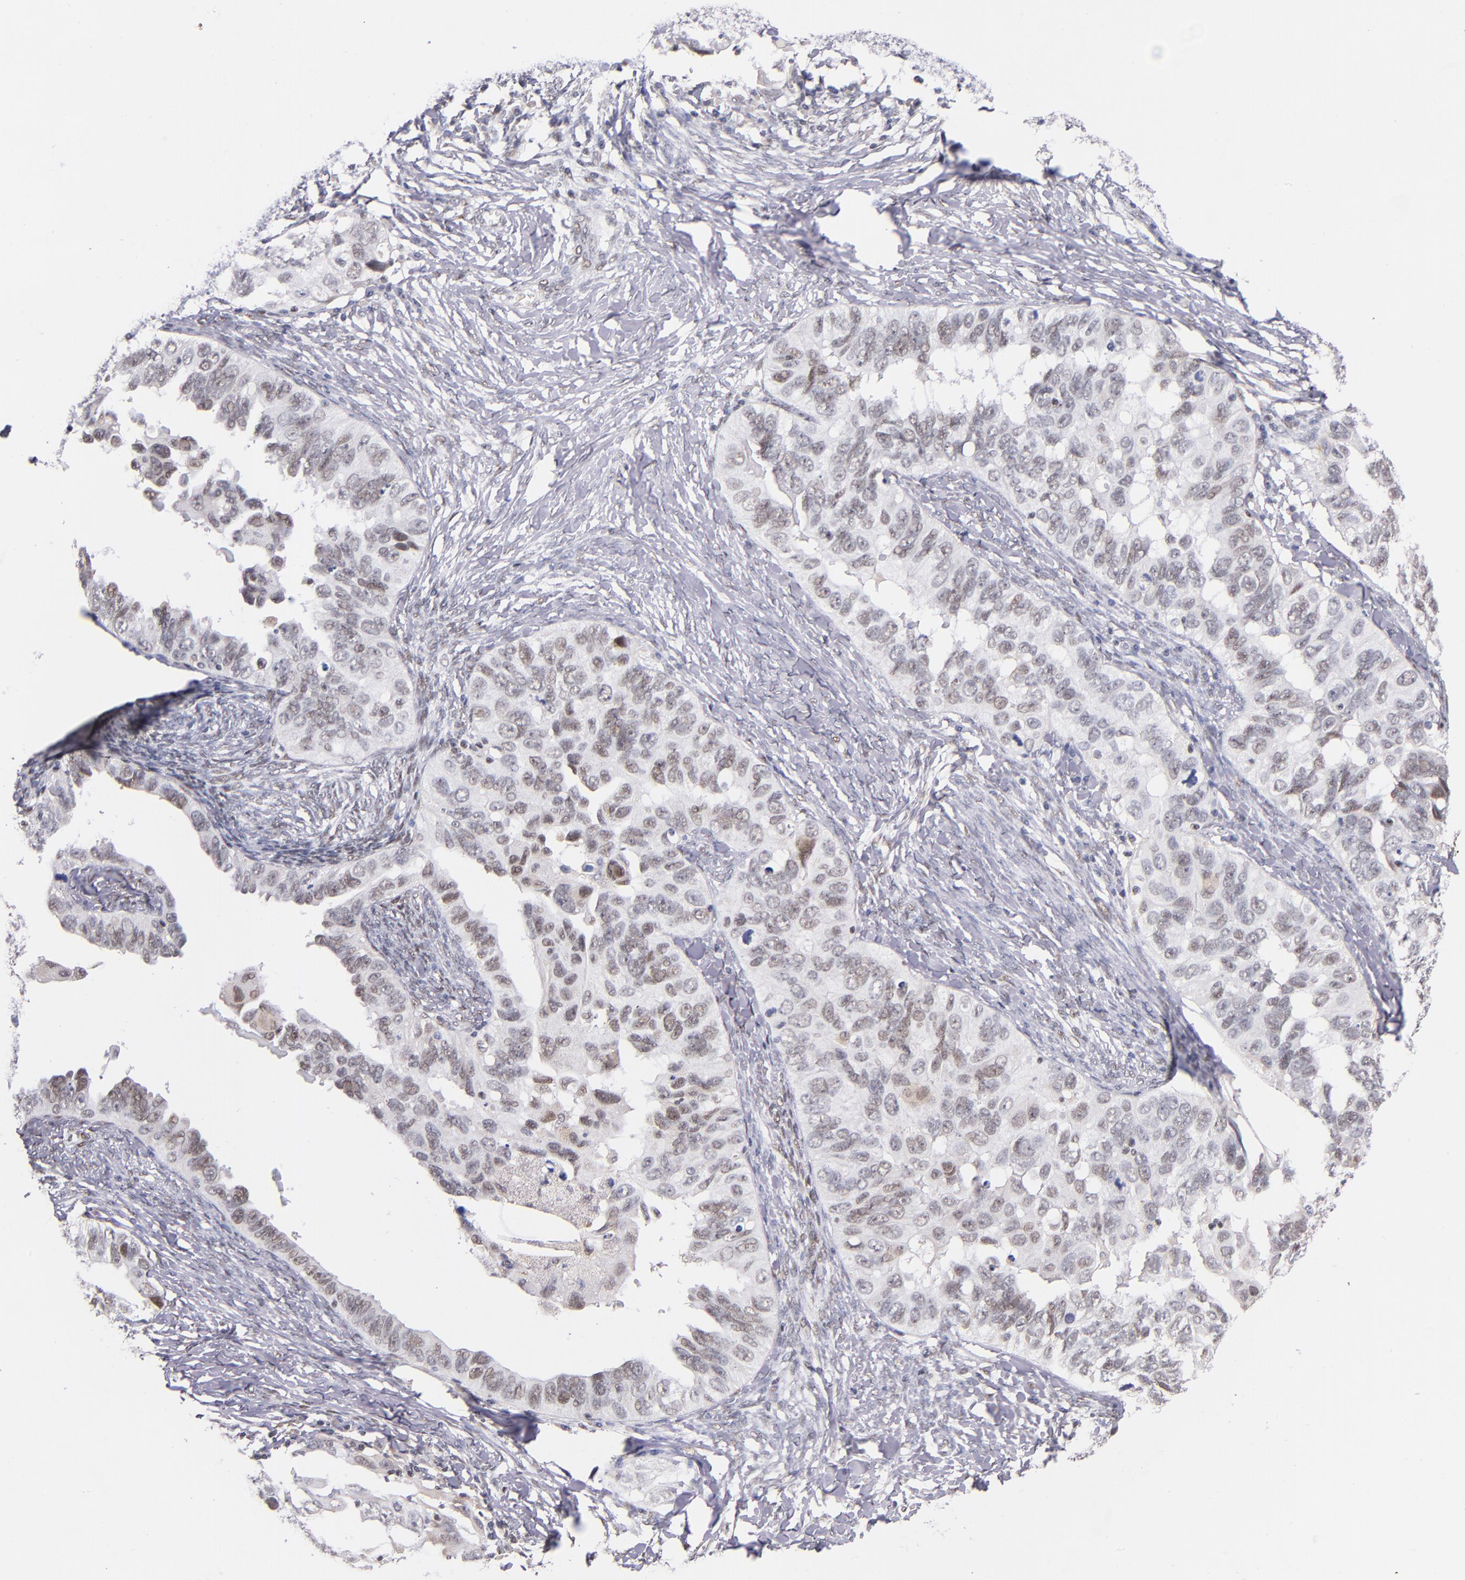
{"staining": {"intensity": "weak", "quantity": "<25%", "location": "nuclear"}, "tissue": "ovarian cancer", "cell_type": "Tumor cells", "image_type": "cancer", "snomed": [{"axis": "morphology", "description": "Cystadenocarcinoma, serous, NOS"}, {"axis": "topography", "description": "Ovary"}], "caption": "An immunohistochemistry micrograph of ovarian cancer is shown. There is no staining in tumor cells of ovarian cancer.", "gene": "SRF", "patient": {"sex": "female", "age": 82}}